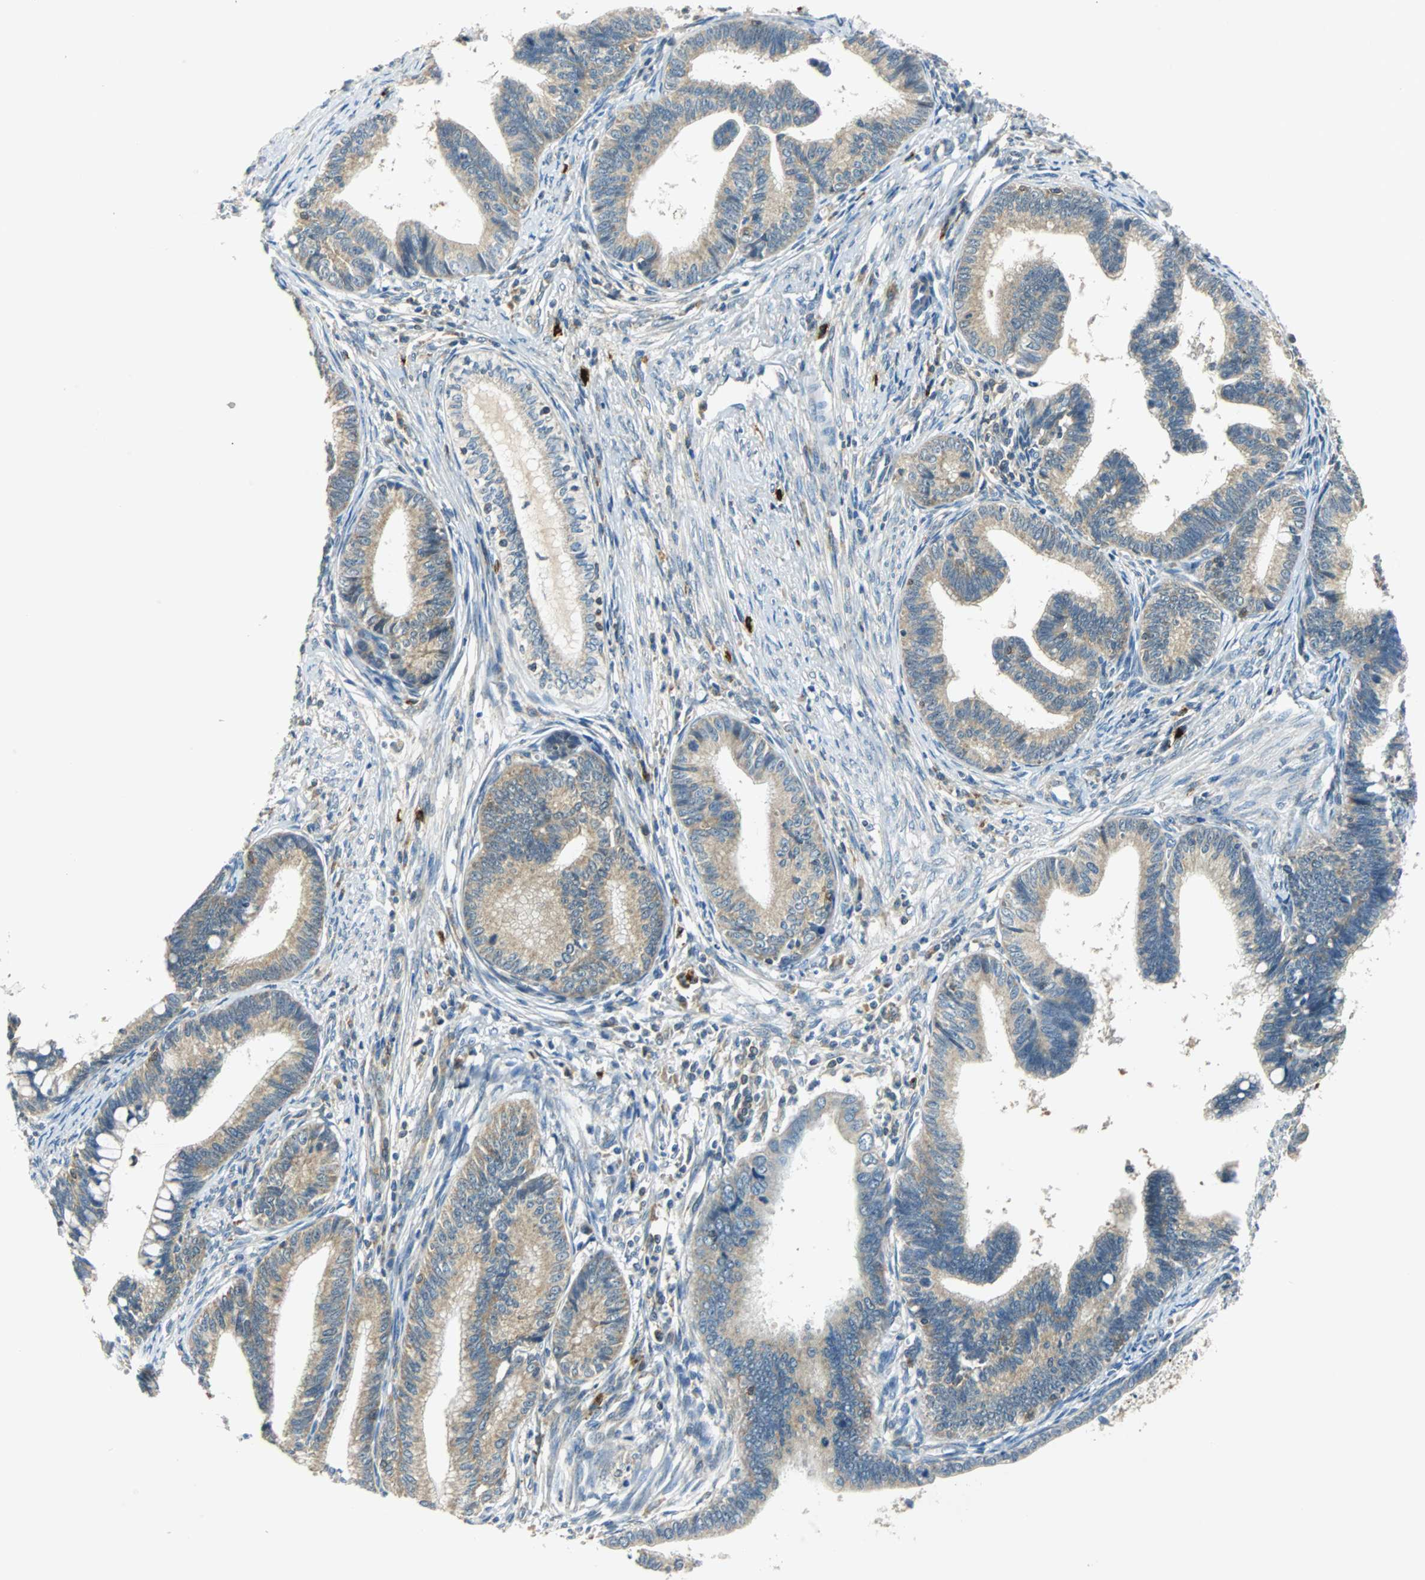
{"staining": {"intensity": "weak", "quantity": ">75%", "location": "cytoplasmic/membranous"}, "tissue": "cervical cancer", "cell_type": "Tumor cells", "image_type": "cancer", "snomed": [{"axis": "morphology", "description": "Adenocarcinoma, NOS"}, {"axis": "topography", "description": "Cervix"}], "caption": "Adenocarcinoma (cervical) tissue displays weak cytoplasmic/membranous staining in about >75% of tumor cells, visualized by immunohistochemistry.", "gene": "CPA3", "patient": {"sex": "female", "age": 36}}